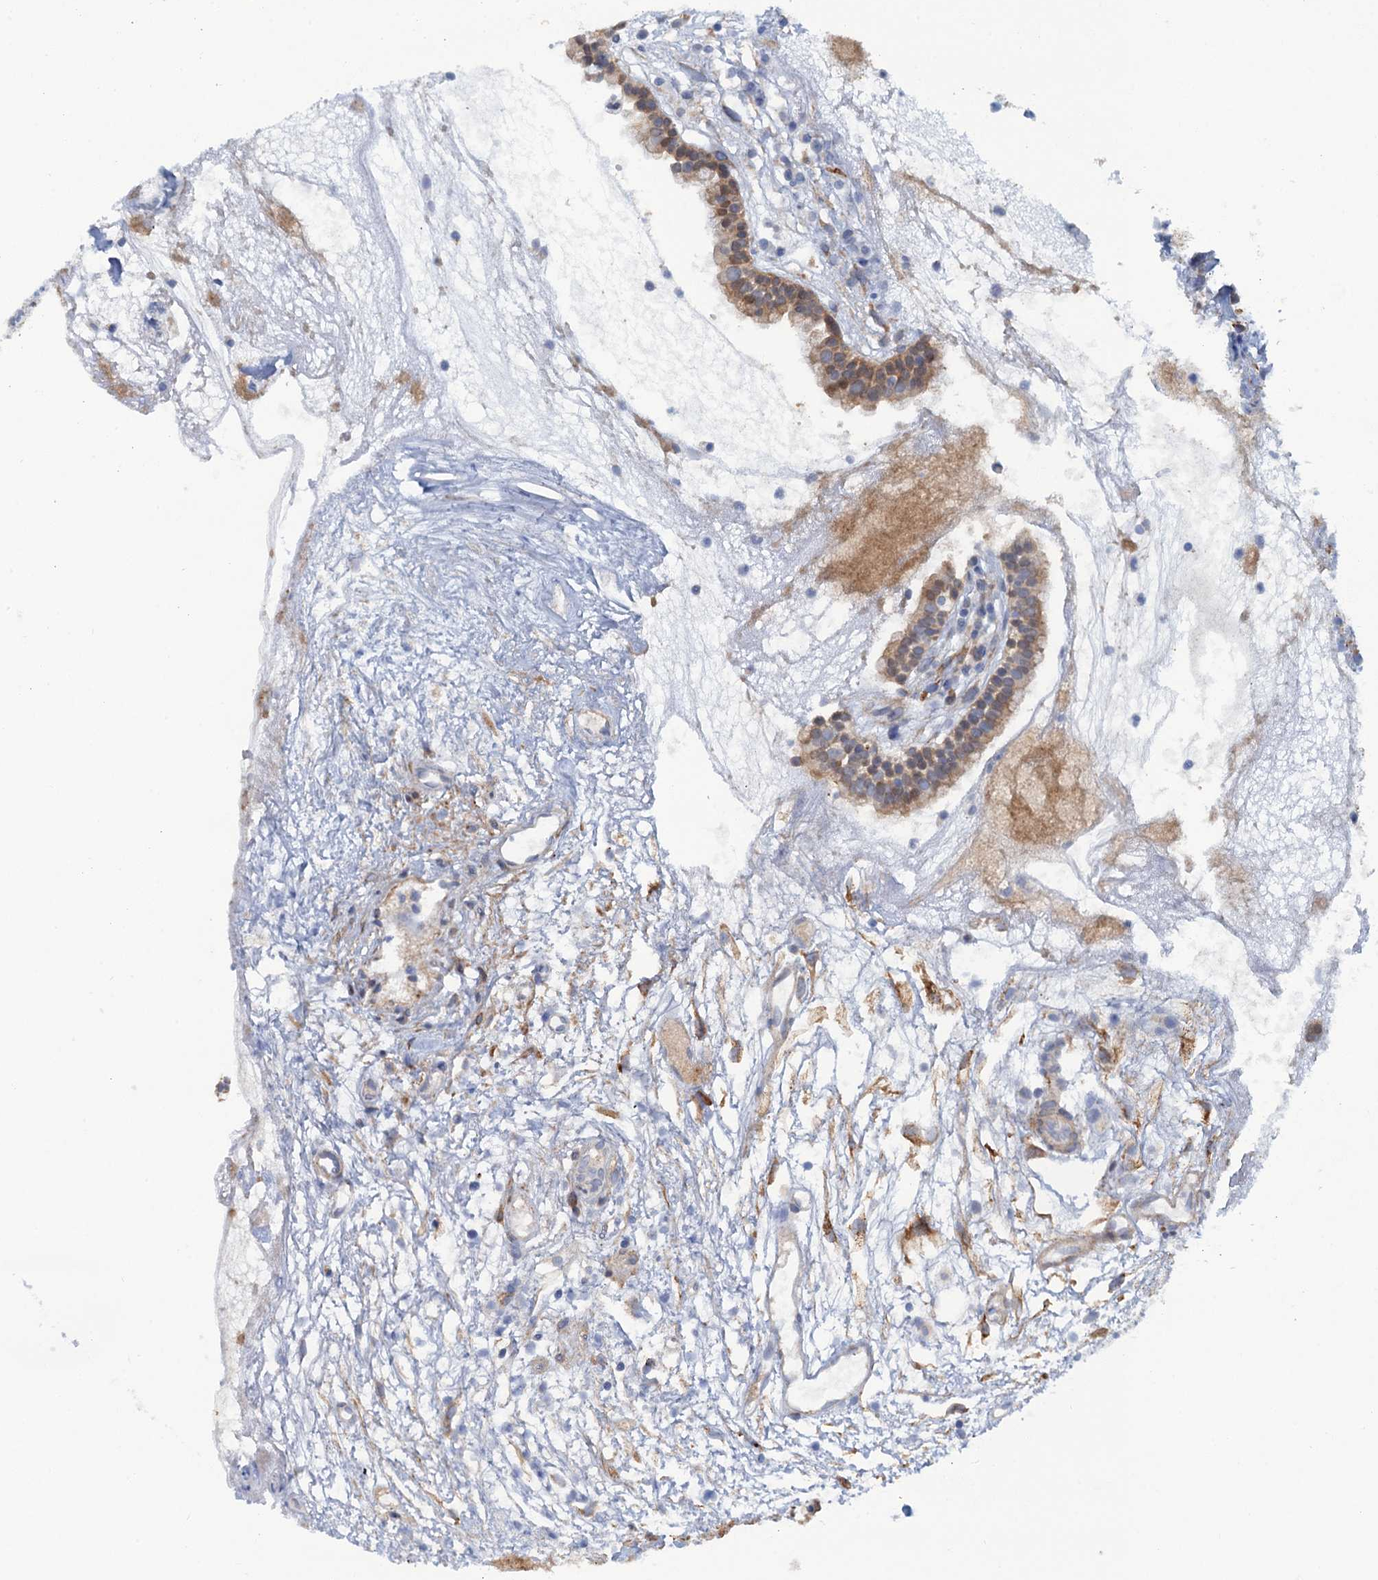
{"staining": {"intensity": "moderate", "quantity": "<25%", "location": "cytoplasmic/membranous"}, "tissue": "head and neck cancer", "cell_type": "Tumor cells", "image_type": "cancer", "snomed": [{"axis": "morphology", "description": "Adenocarcinoma, NOS"}, {"axis": "topography", "description": "Subcutis"}, {"axis": "topography", "description": "Head-Neck"}], "caption": "DAB immunohistochemical staining of head and neck cancer (adenocarcinoma) shows moderate cytoplasmic/membranous protein expression in about <25% of tumor cells.", "gene": "POGLUT3", "patient": {"sex": "female", "age": 73}}